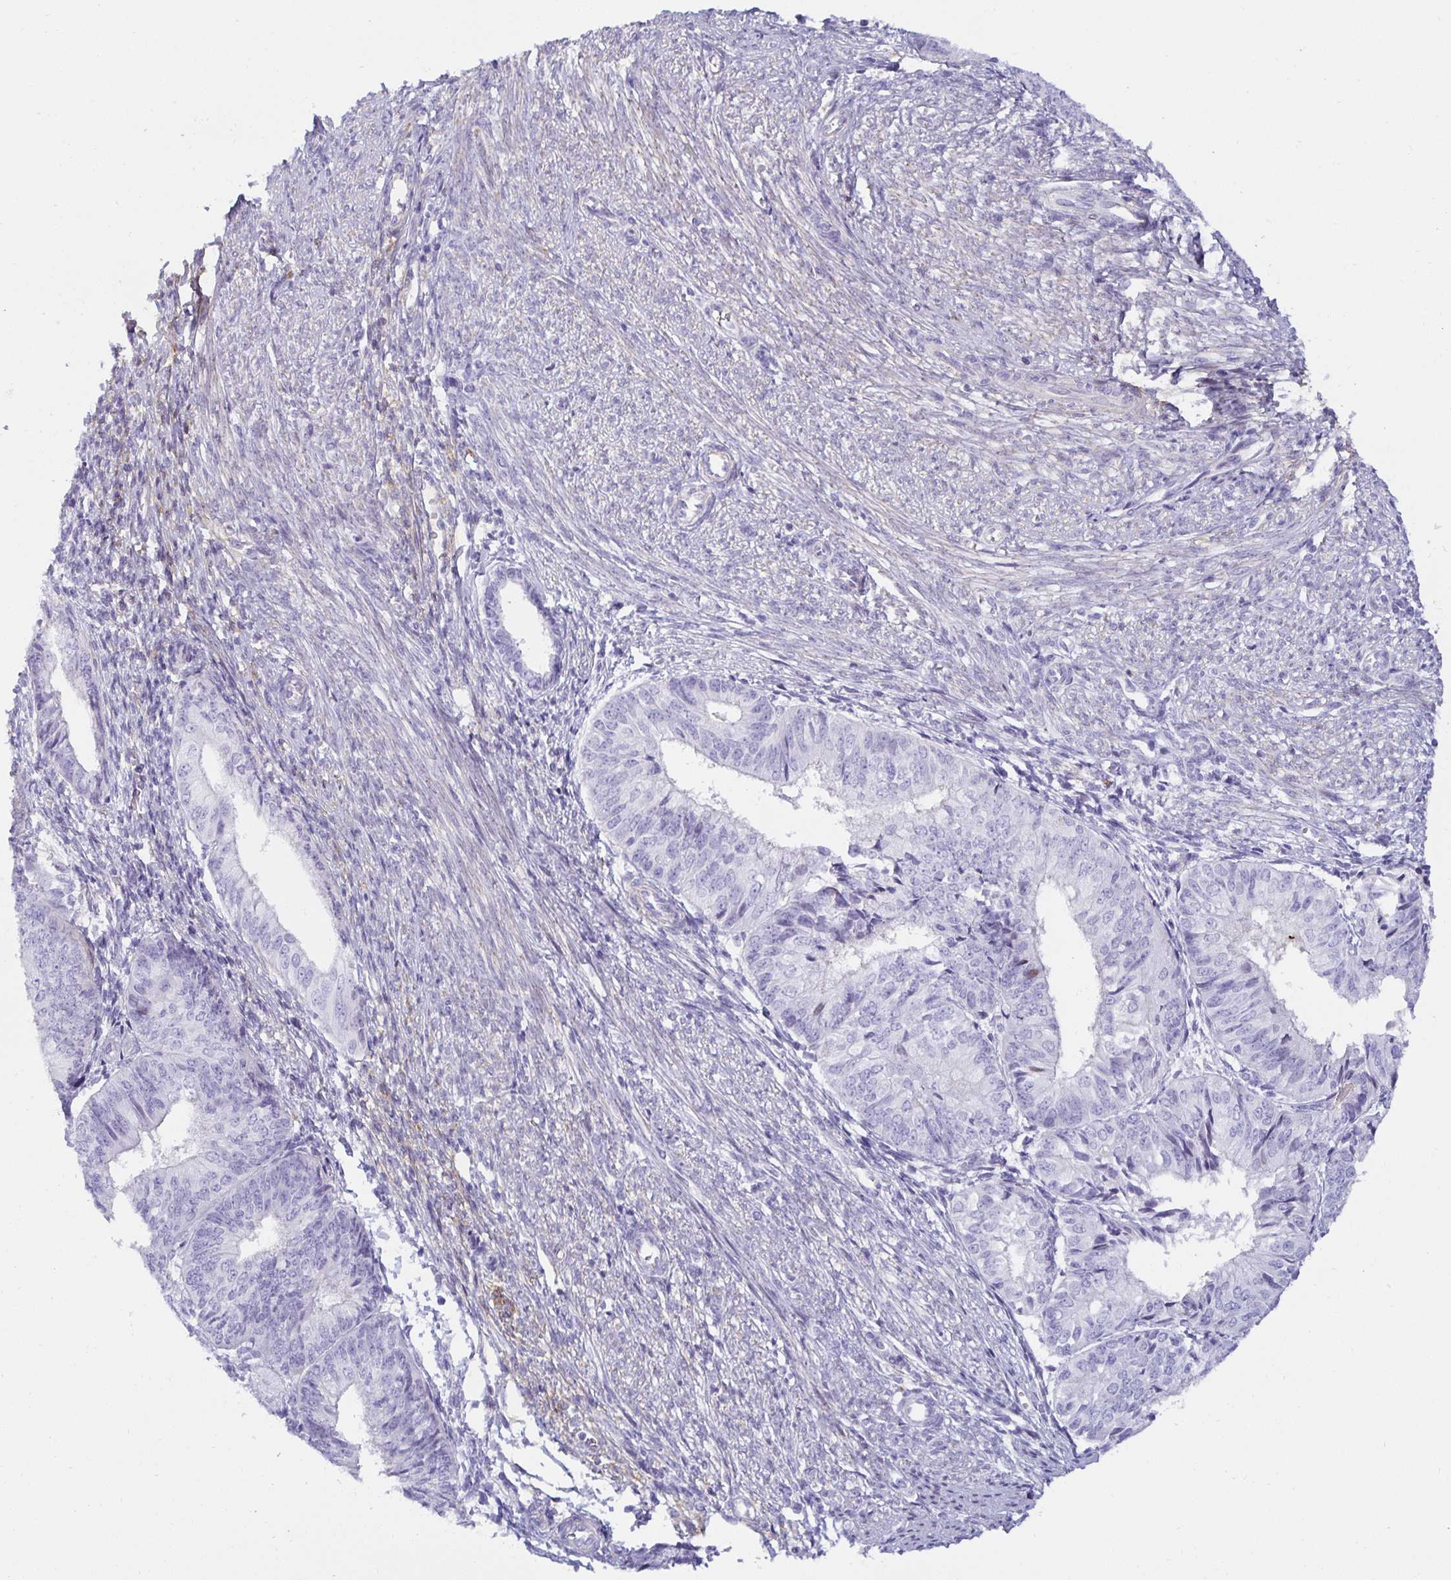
{"staining": {"intensity": "negative", "quantity": "none", "location": "none"}, "tissue": "endometrial cancer", "cell_type": "Tumor cells", "image_type": "cancer", "snomed": [{"axis": "morphology", "description": "Adenocarcinoma, NOS"}, {"axis": "topography", "description": "Endometrium"}], "caption": "IHC histopathology image of human adenocarcinoma (endometrial) stained for a protein (brown), which displays no staining in tumor cells. (Stains: DAB (3,3'-diaminobenzidine) immunohistochemistry (IHC) with hematoxylin counter stain, Microscopy: brightfield microscopy at high magnification).", "gene": "SPAG4", "patient": {"sex": "female", "age": 58}}